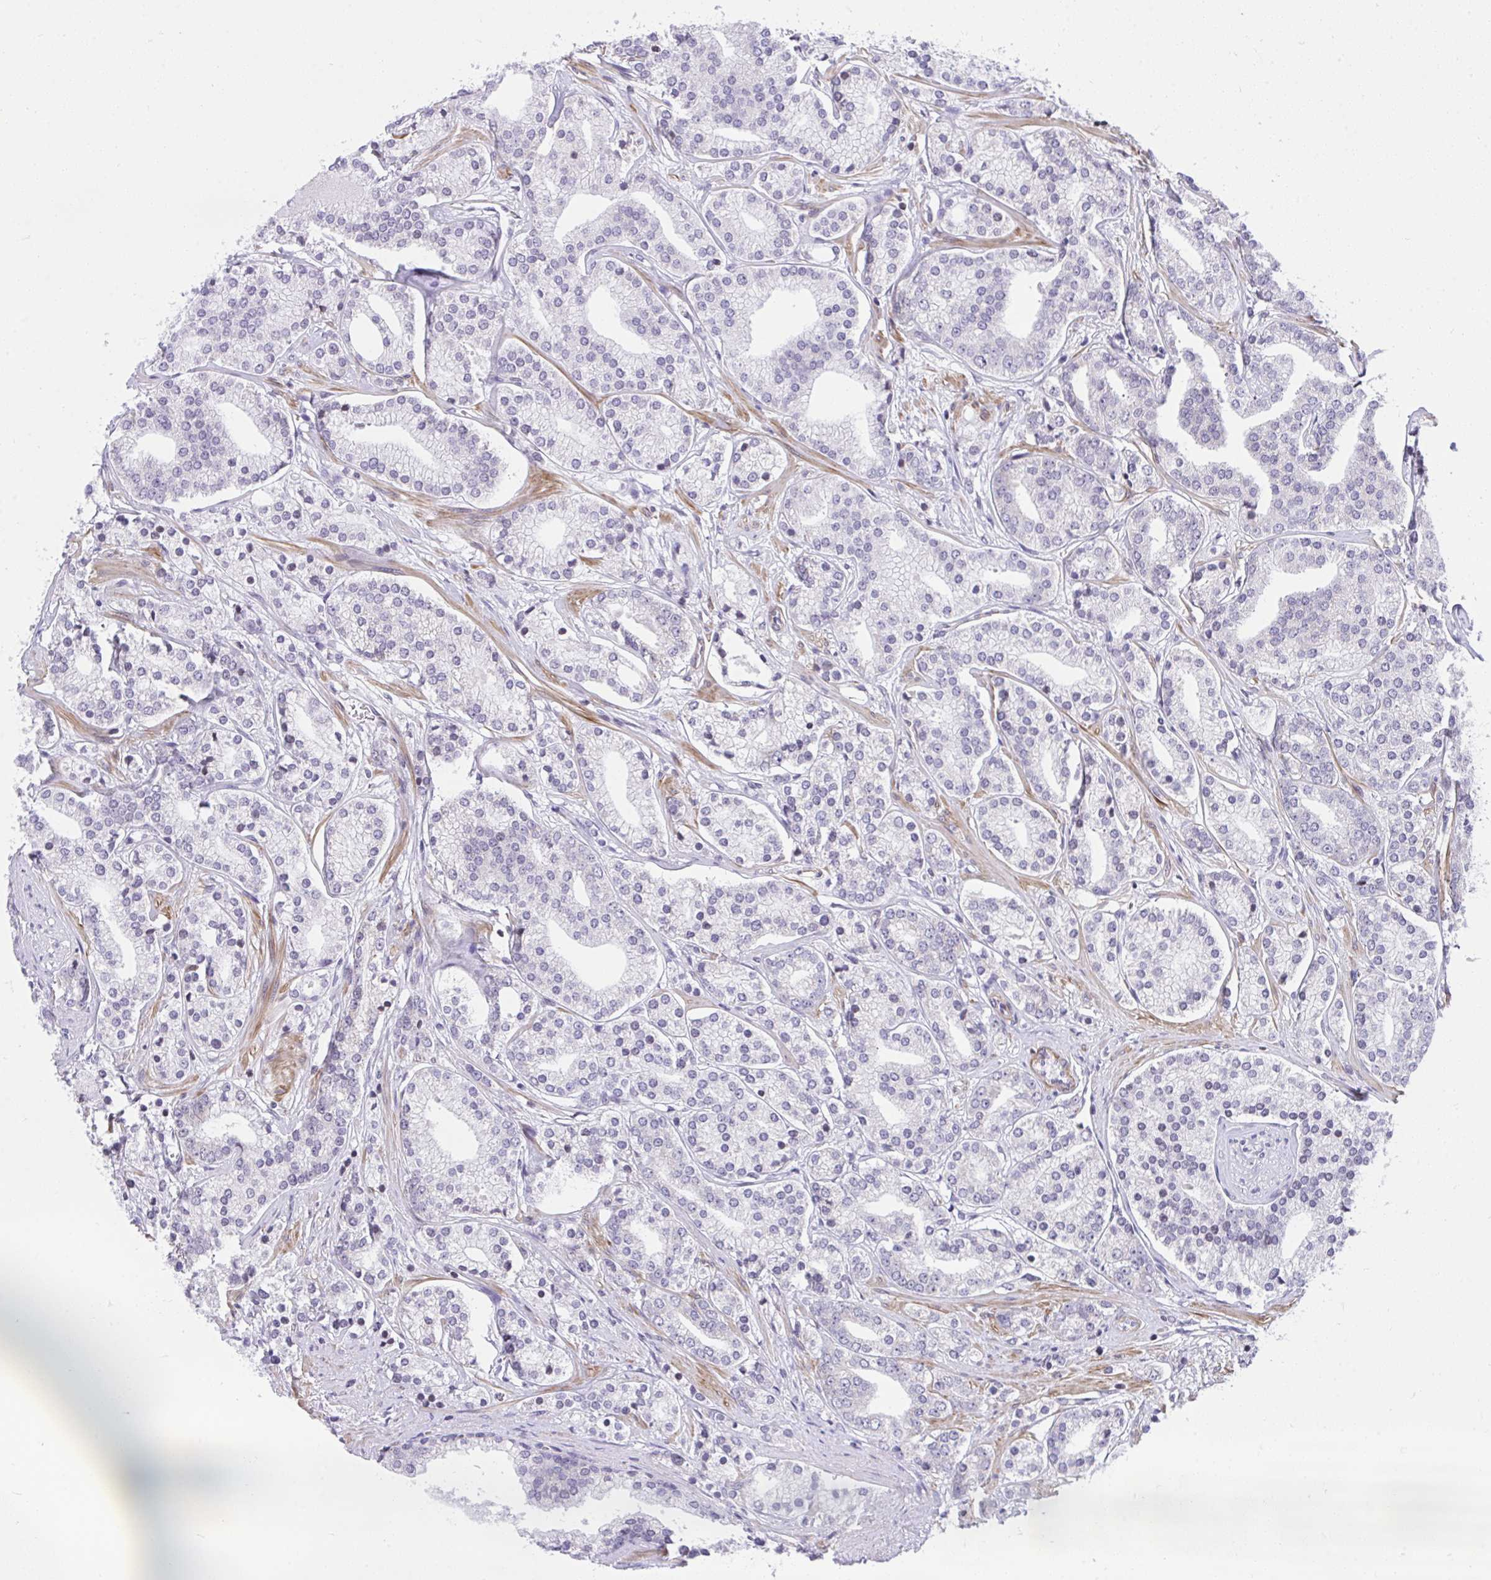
{"staining": {"intensity": "negative", "quantity": "none", "location": "none"}, "tissue": "prostate cancer", "cell_type": "Tumor cells", "image_type": "cancer", "snomed": [{"axis": "morphology", "description": "Adenocarcinoma, High grade"}, {"axis": "topography", "description": "Prostate"}], "caption": "Immunohistochemistry of prostate high-grade adenocarcinoma demonstrates no expression in tumor cells.", "gene": "KCNN4", "patient": {"sex": "male", "age": 58}}